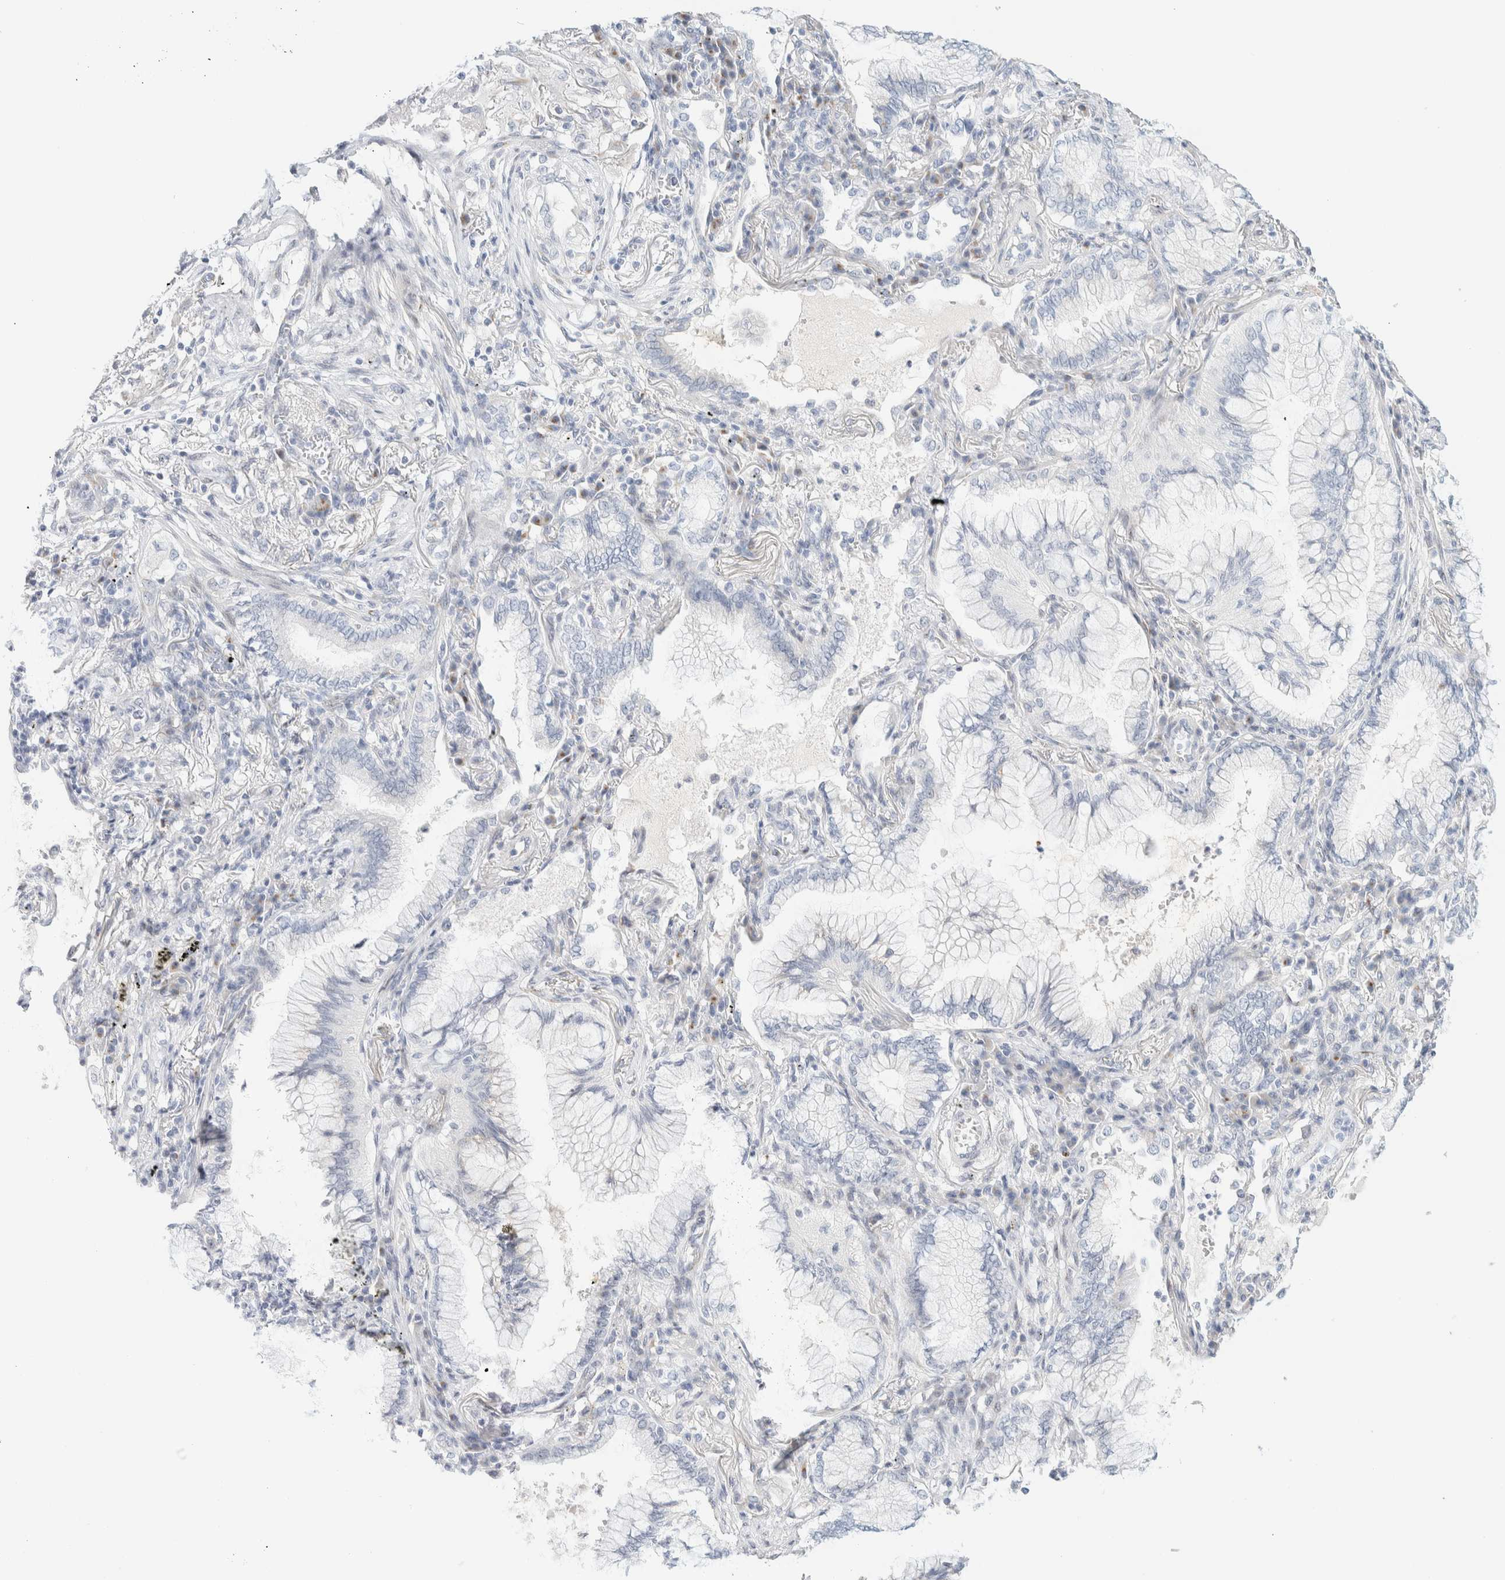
{"staining": {"intensity": "negative", "quantity": "none", "location": "none"}, "tissue": "lung cancer", "cell_type": "Tumor cells", "image_type": "cancer", "snomed": [{"axis": "morphology", "description": "Adenocarcinoma, NOS"}, {"axis": "topography", "description": "Lung"}], "caption": "This is an immunohistochemistry (IHC) image of human lung cancer (adenocarcinoma). There is no positivity in tumor cells.", "gene": "SPNS3", "patient": {"sex": "female", "age": 70}}